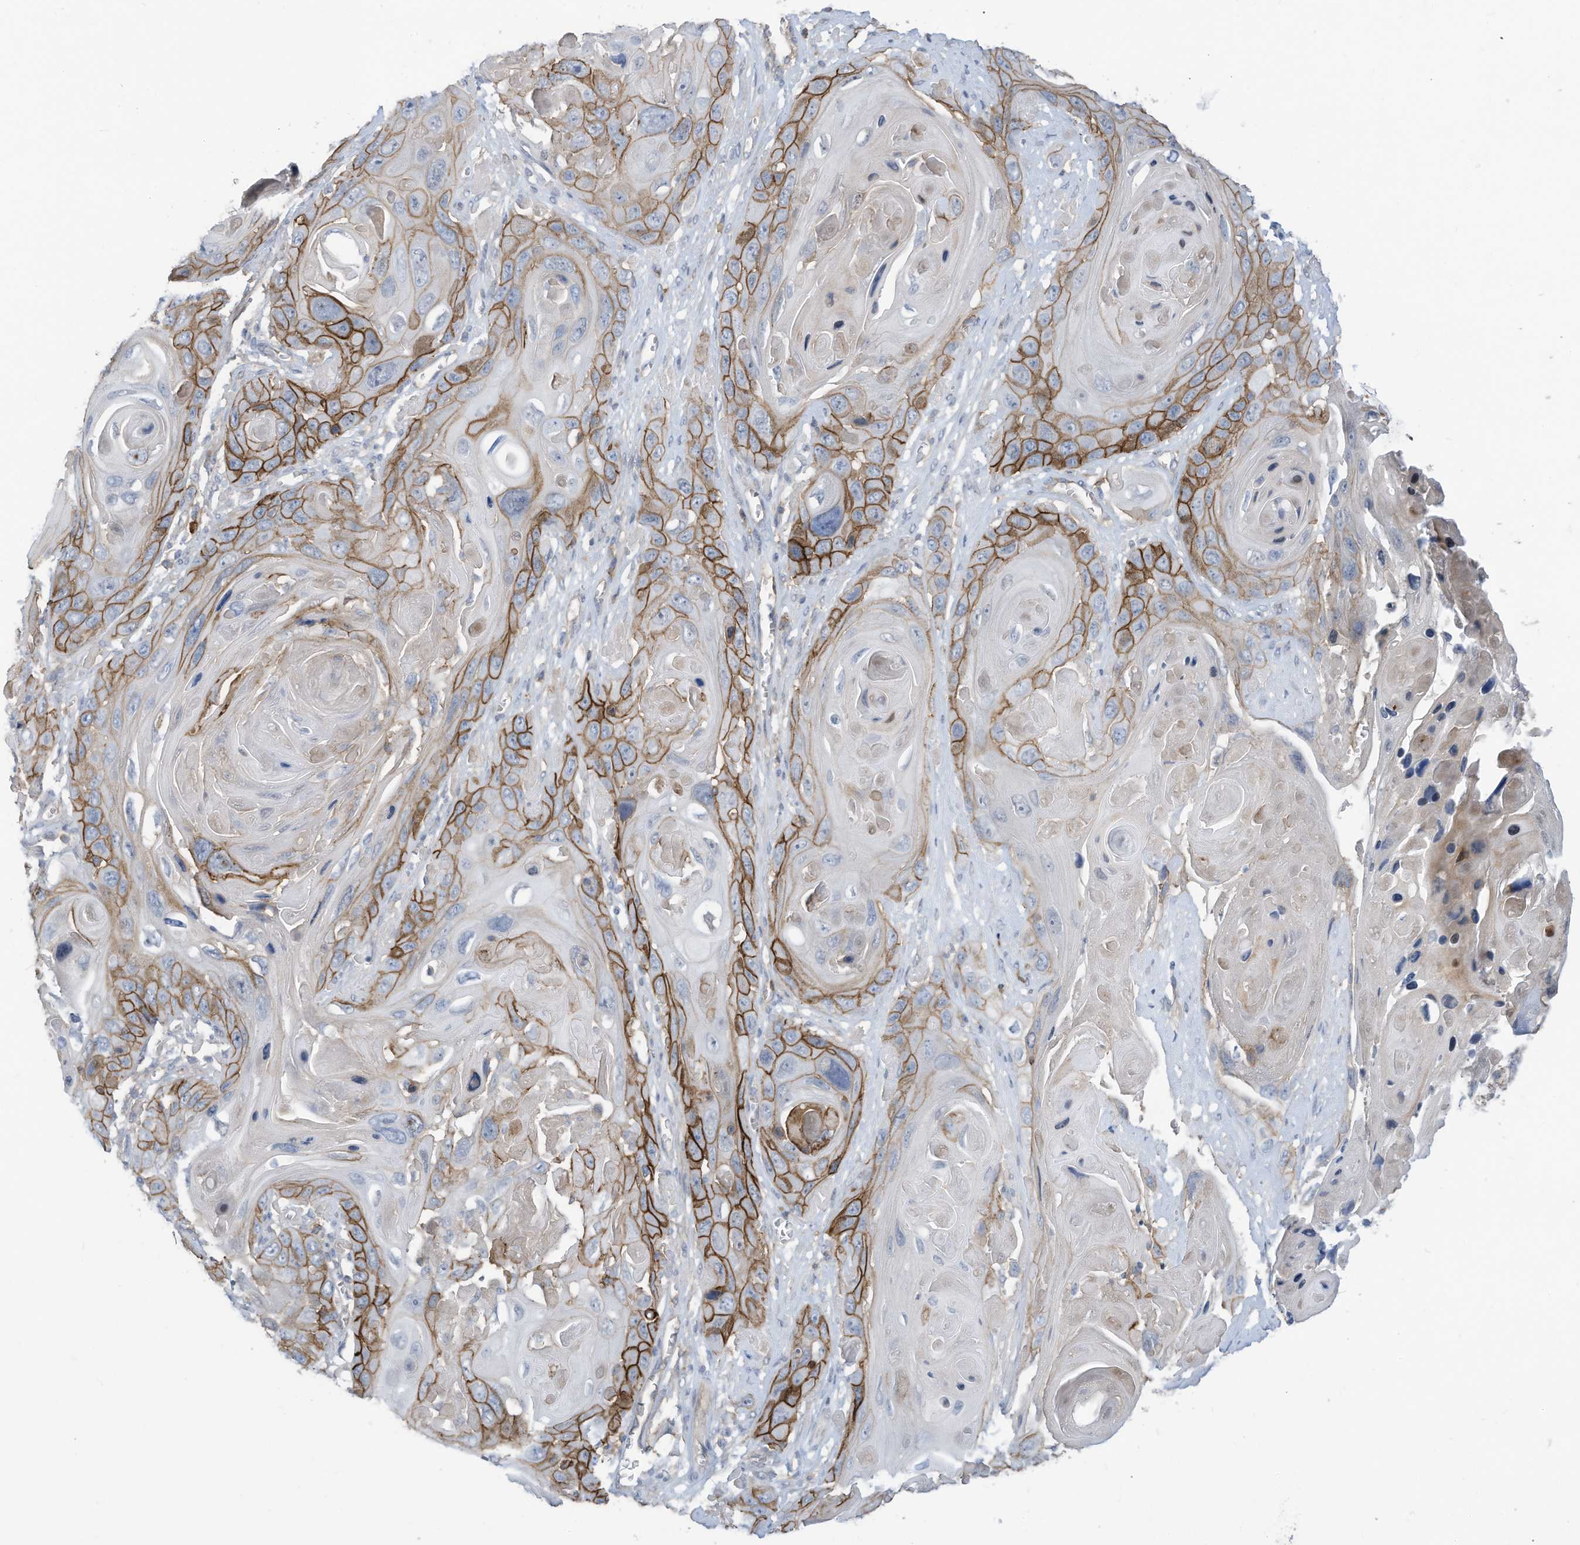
{"staining": {"intensity": "strong", "quantity": "25%-75%", "location": "cytoplasmic/membranous"}, "tissue": "skin cancer", "cell_type": "Tumor cells", "image_type": "cancer", "snomed": [{"axis": "morphology", "description": "Squamous cell carcinoma, NOS"}, {"axis": "topography", "description": "Skin"}], "caption": "Protein analysis of skin cancer (squamous cell carcinoma) tissue displays strong cytoplasmic/membranous expression in about 25%-75% of tumor cells.", "gene": "SLC1A5", "patient": {"sex": "male", "age": 55}}